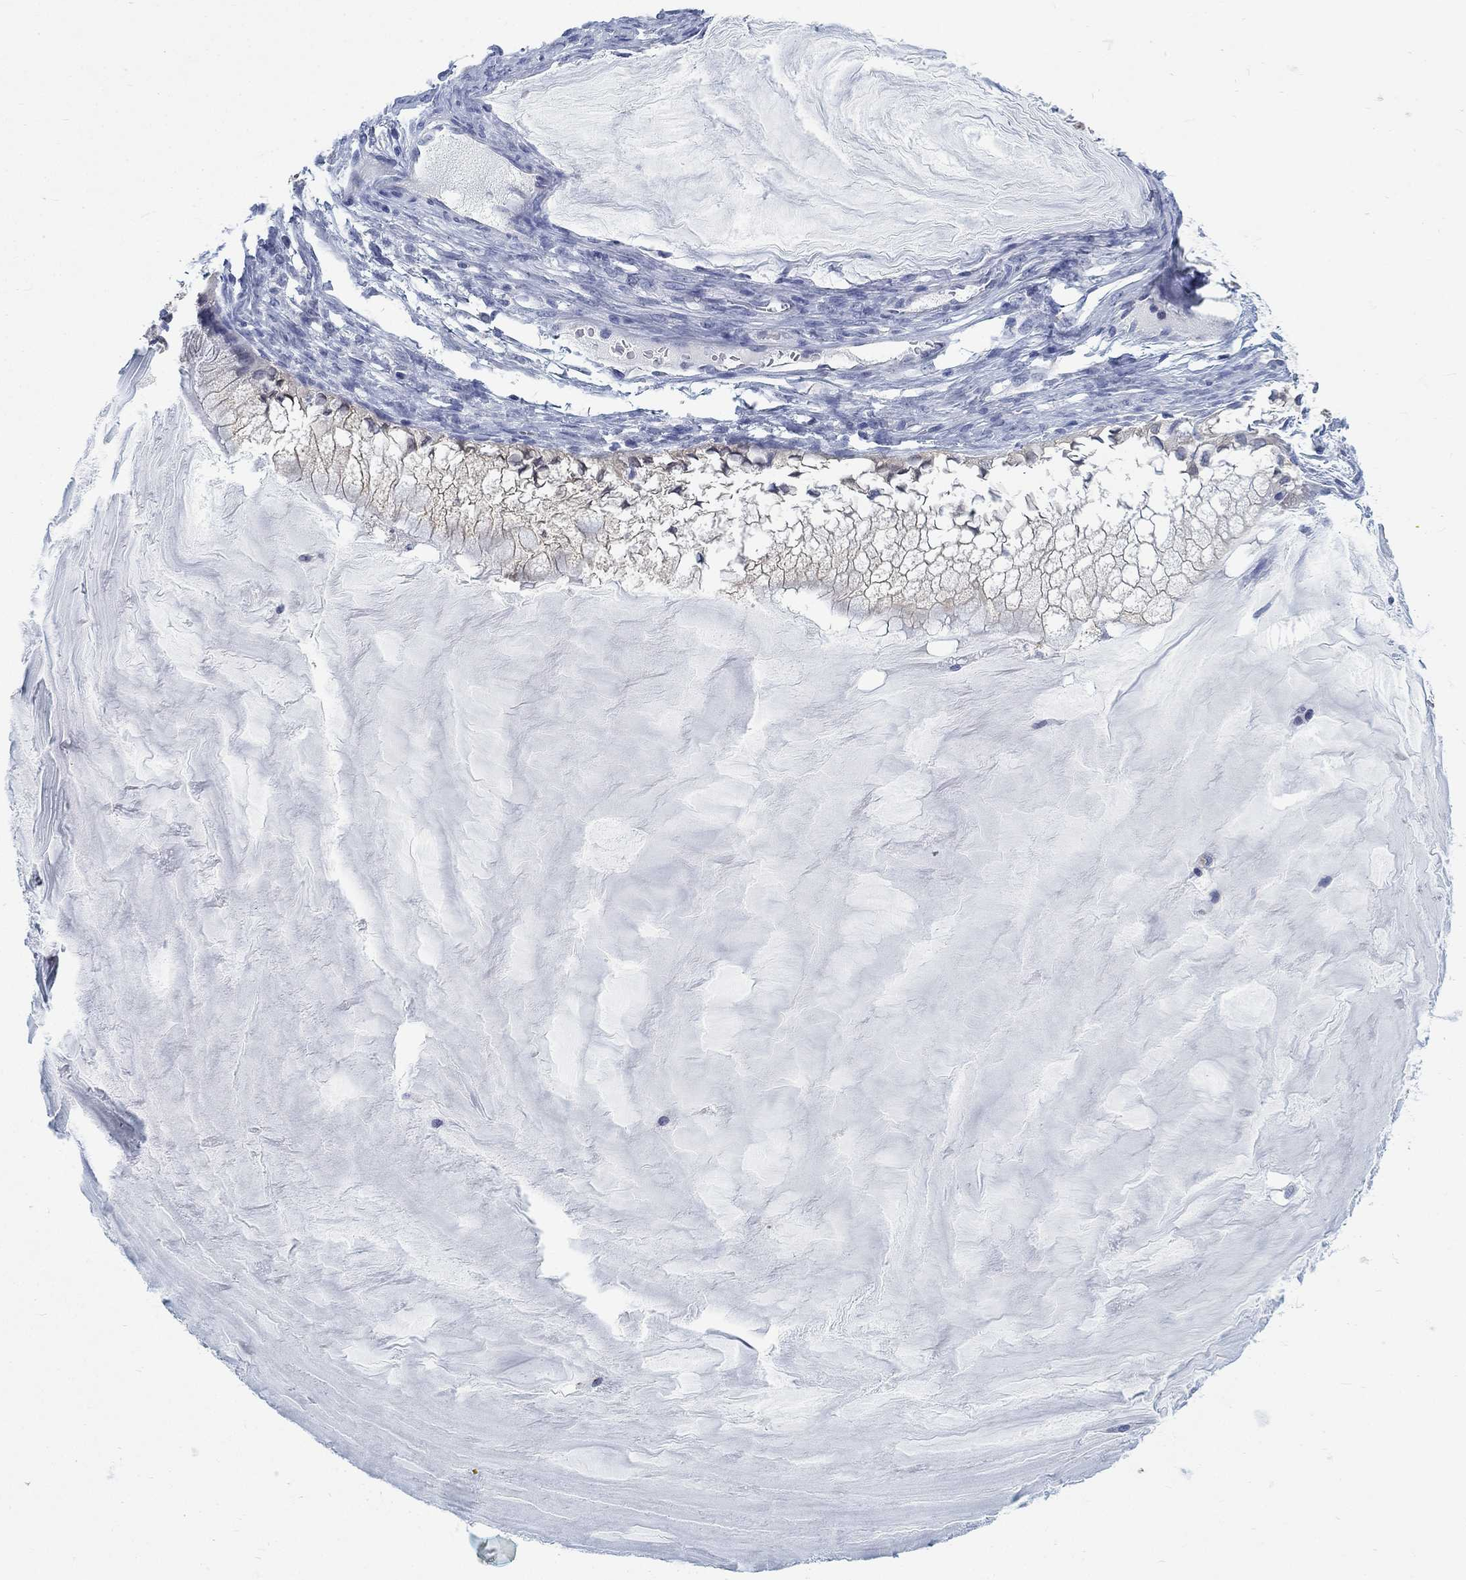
{"staining": {"intensity": "negative", "quantity": "none", "location": "none"}, "tissue": "ovarian cancer", "cell_type": "Tumor cells", "image_type": "cancer", "snomed": [{"axis": "morphology", "description": "Cystadenocarcinoma, mucinous, NOS"}, {"axis": "topography", "description": "Ovary"}], "caption": "There is no significant expression in tumor cells of mucinous cystadenocarcinoma (ovarian). Nuclei are stained in blue.", "gene": "TEKT4", "patient": {"sex": "female", "age": 57}}